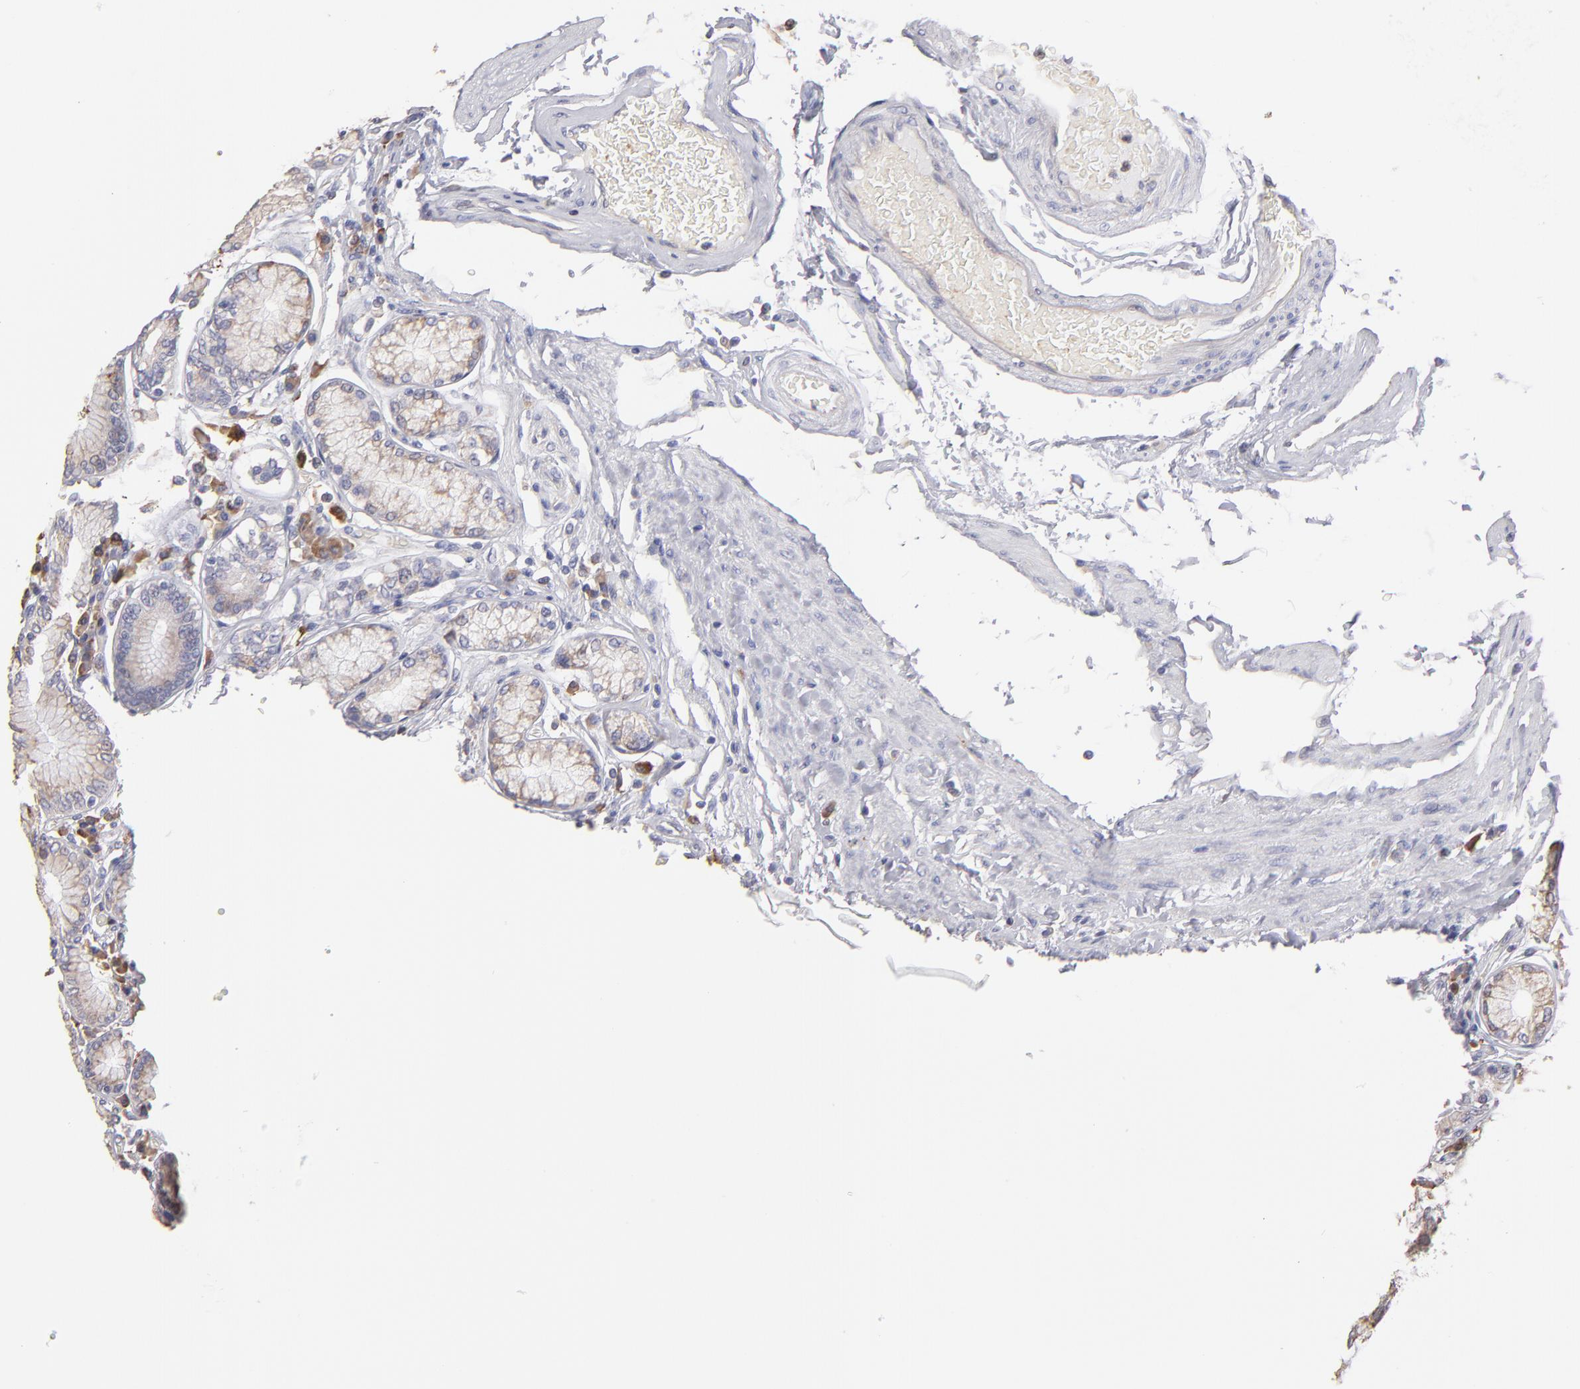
{"staining": {"intensity": "weak", "quantity": "25%-75%", "location": "cytoplasmic/membranous"}, "tissue": "stomach", "cell_type": "Glandular cells", "image_type": "normal", "snomed": [{"axis": "morphology", "description": "Normal tissue, NOS"}, {"axis": "morphology", "description": "Adenocarcinoma, NOS"}, {"axis": "topography", "description": "Stomach, lower"}], "caption": "A brown stain shows weak cytoplasmic/membranous staining of a protein in glandular cells of normal human stomach. The protein of interest is stained brown, and the nuclei are stained in blue (DAB (3,3'-diaminobenzidine) IHC with brightfield microscopy, high magnification).", "gene": "CALR", "patient": {"sex": "female", "age": 76}}